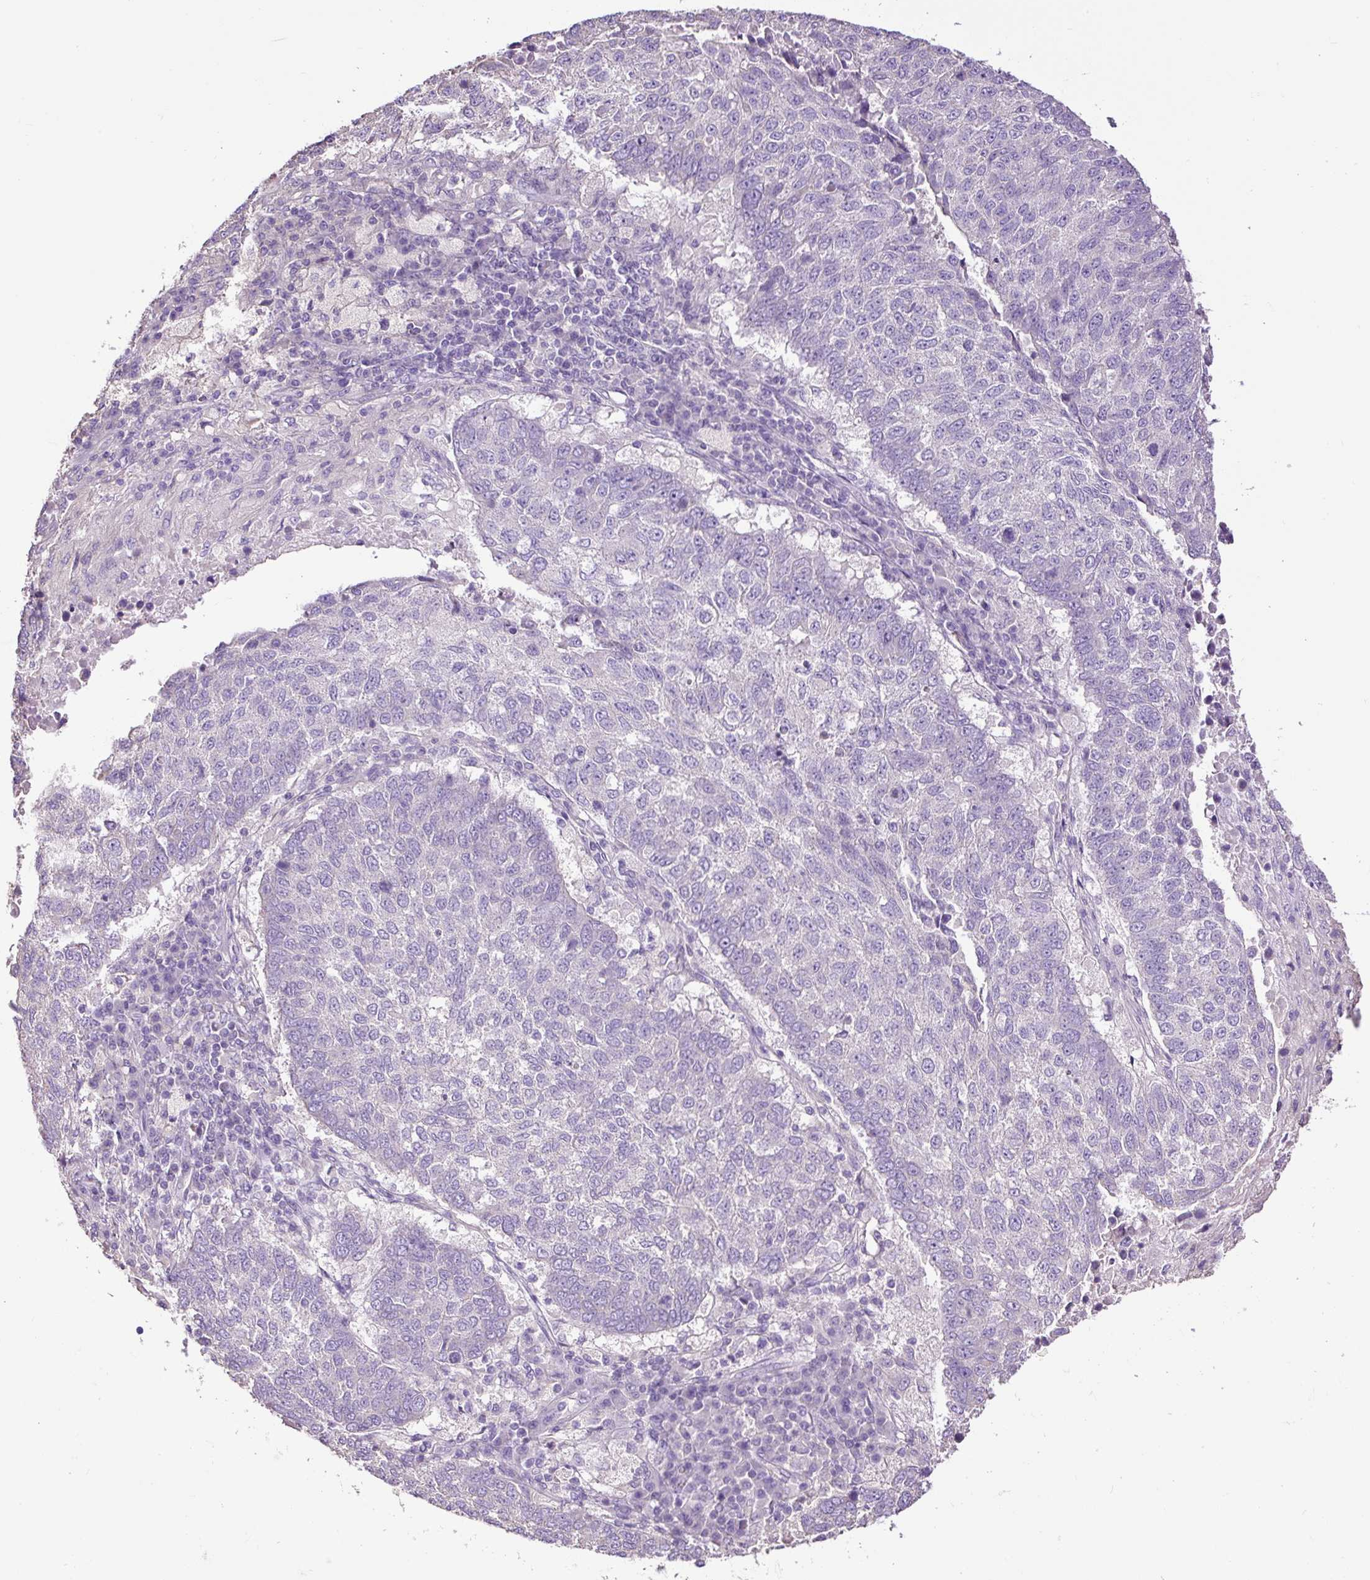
{"staining": {"intensity": "negative", "quantity": "none", "location": "none"}, "tissue": "lung cancer", "cell_type": "Tumor cells", "image_type": "cancer", "snomed": [{"axis": "morphology", "description": "Squamous cell carcinoma, NOS"}, {"axis": "topography", "description": "Lung"}], "caption": "This is an IHC micrograph of squamous cell carcinoma (lung). There is no expression in tumor cells.", "gene": "PDIA2", "patient": {"sex": "male", "age": 73}}